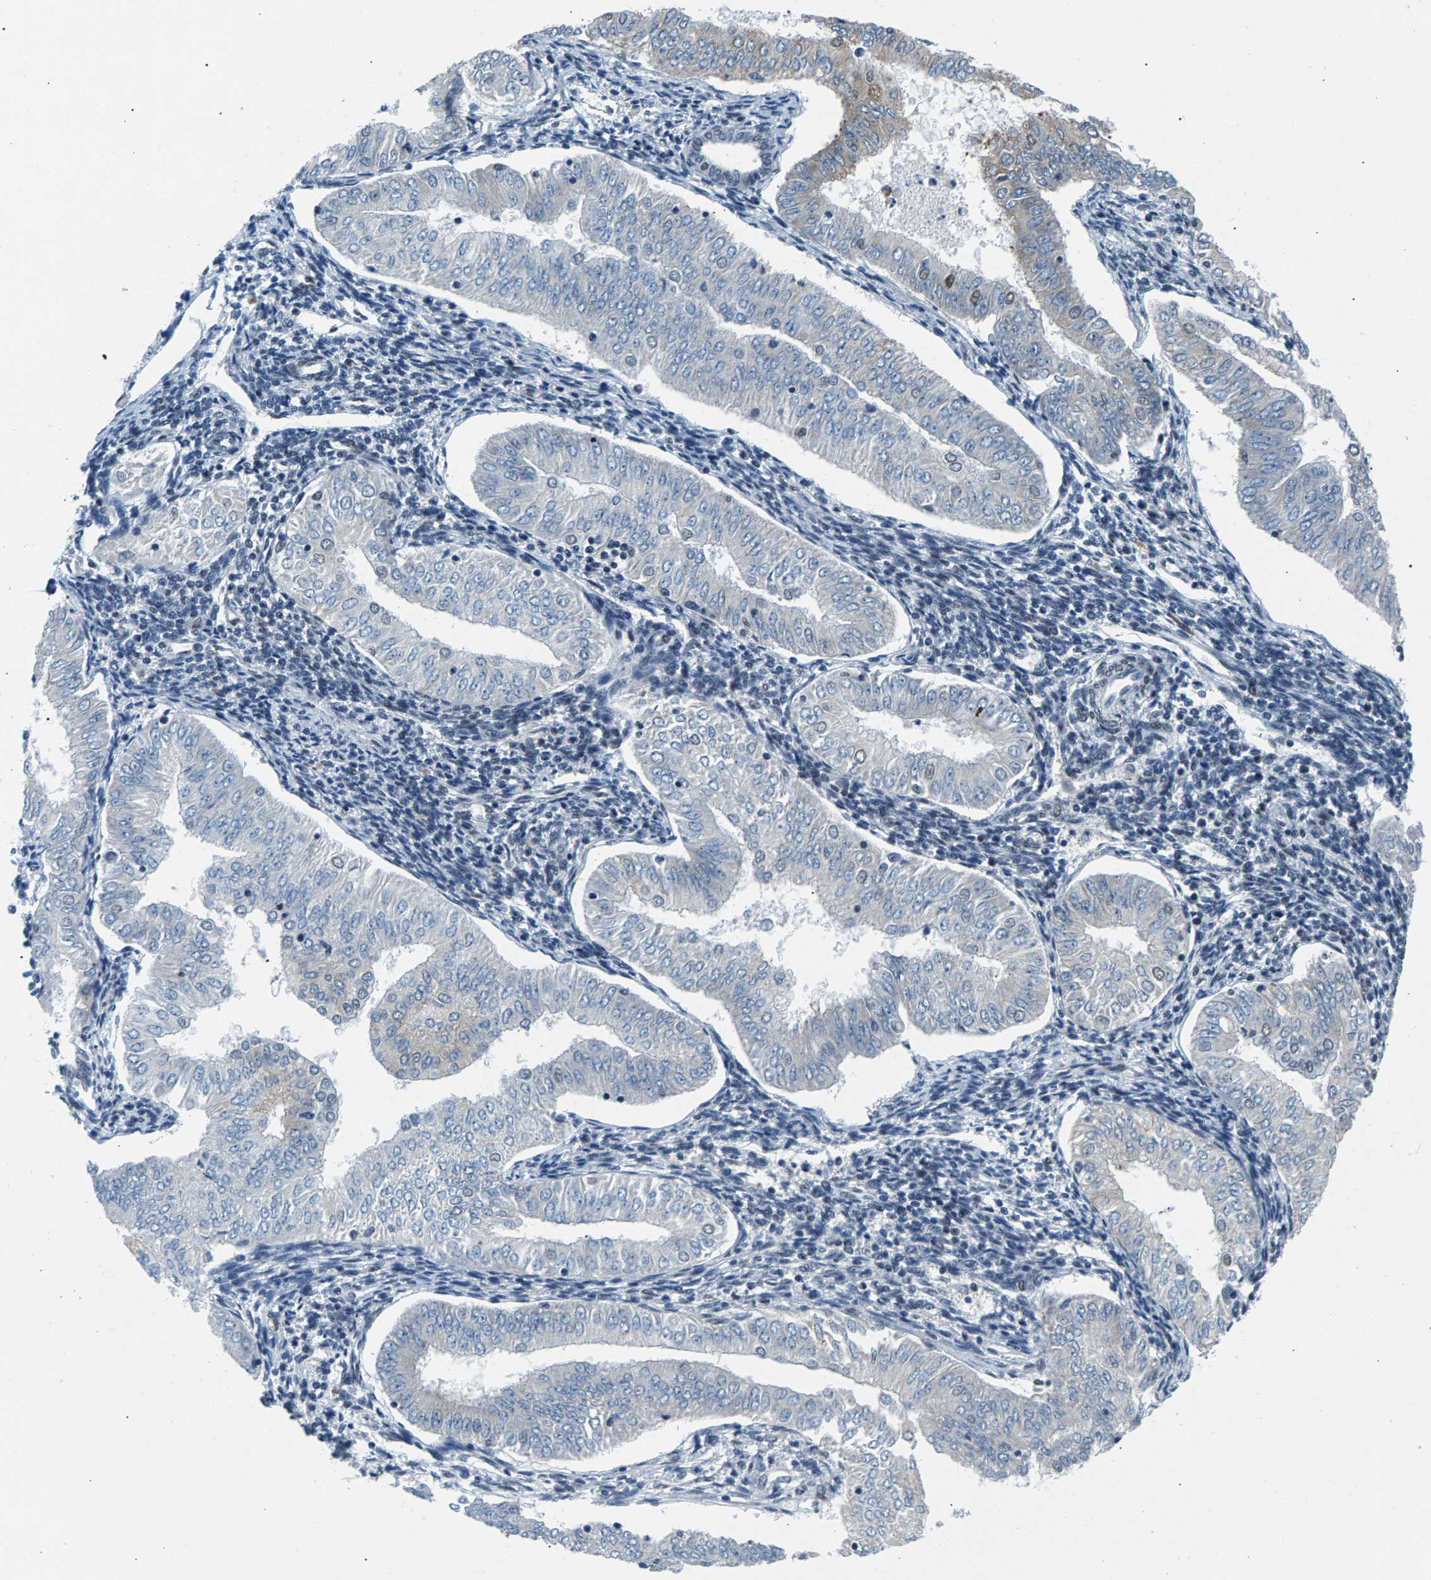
{"staining": {"intensity": "weak", "quantity": "<25%", "location": "cytoplasmic/membranous,nuclear"}, "tissue": "endometrial cancer", "cell_type": "Tumor cells", "image_type": "cancer", "snomed": [{"axis": "morphology", "description": "Normal tissue, NOS"}, {"axis": "morphology", "description": "Adenocarcinoma, NOS"}, {"axis": "topography", "description": "Endometrium"}], "caption": "The histopathology image exhibits no significant positivity in tumor cells of adenocarcinoma (endometrial). (DAB (3,3'-diaminobenzidine) immunohistochemistry (IHC) visualized using brightfield microscopy, high magnification).", "gene": "ATF2", "patient": {"sex": "female", "age": 53}}